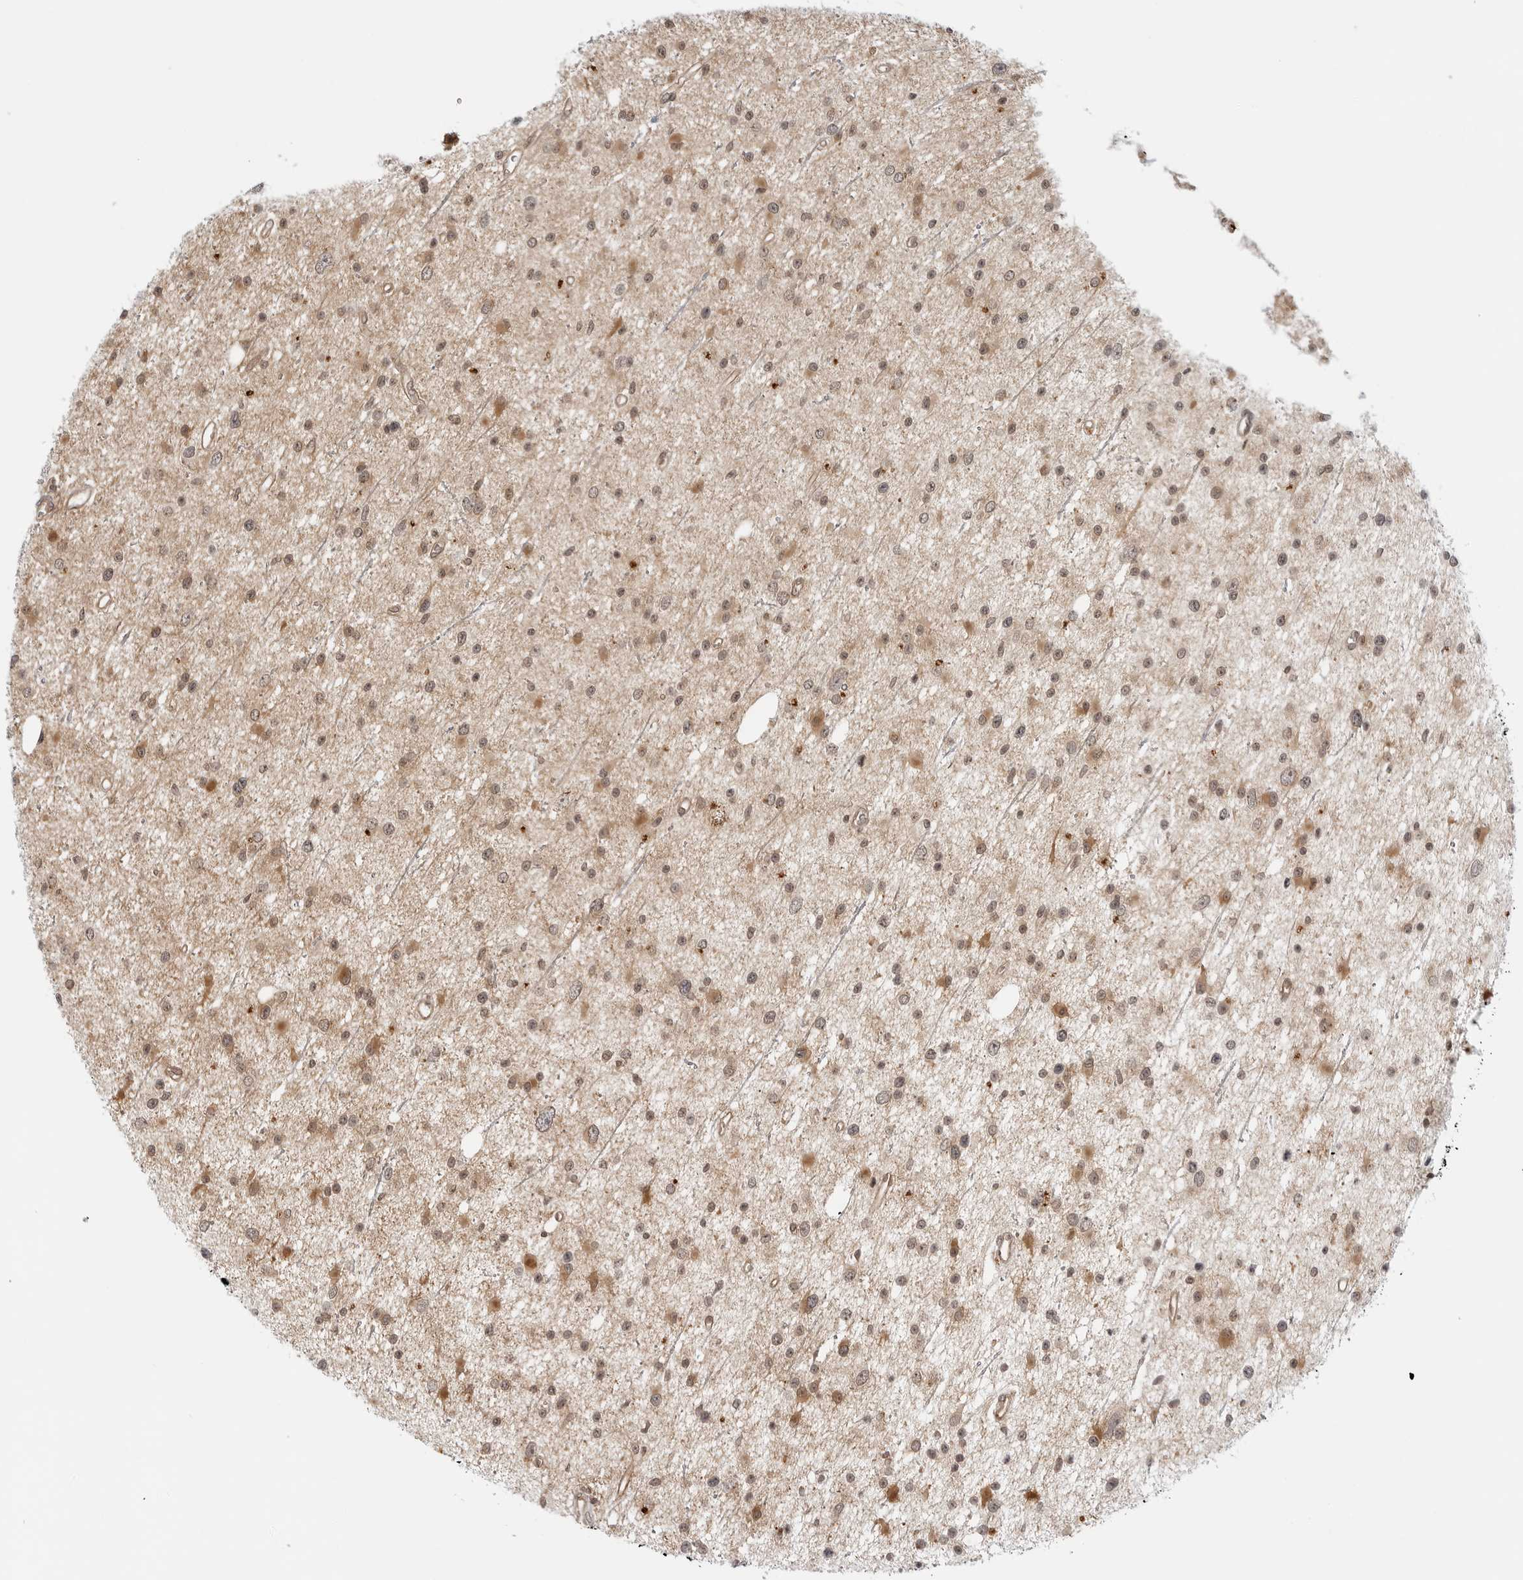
{"staining": {"intensity": "moderate", "quantity": ">75%", "location": "cytoplasmic/membranous,nuclear"}, "tissue": "glioma", "cell_type": "Tumor cells", "image_type": "cancer", "snomed": [{"axis": "morphology", "description": "Glioma, malignant, Low grade"}, {"axis": "topography", "description": "Cerebral cortex"}], "caption": "Protein expression analysis of glioma demonstrates moderate cytoplasmic/membranous and nuclear expression in approximately >75% of tumor cells. (Stains: DAB (3,3'-diaminobenzidine) in brown, nuclei in blue, Microscopy: brightfield microscopy at high magnification).", "gene": "TIPRL", "patient": {"sex": "female", "age": 39}}